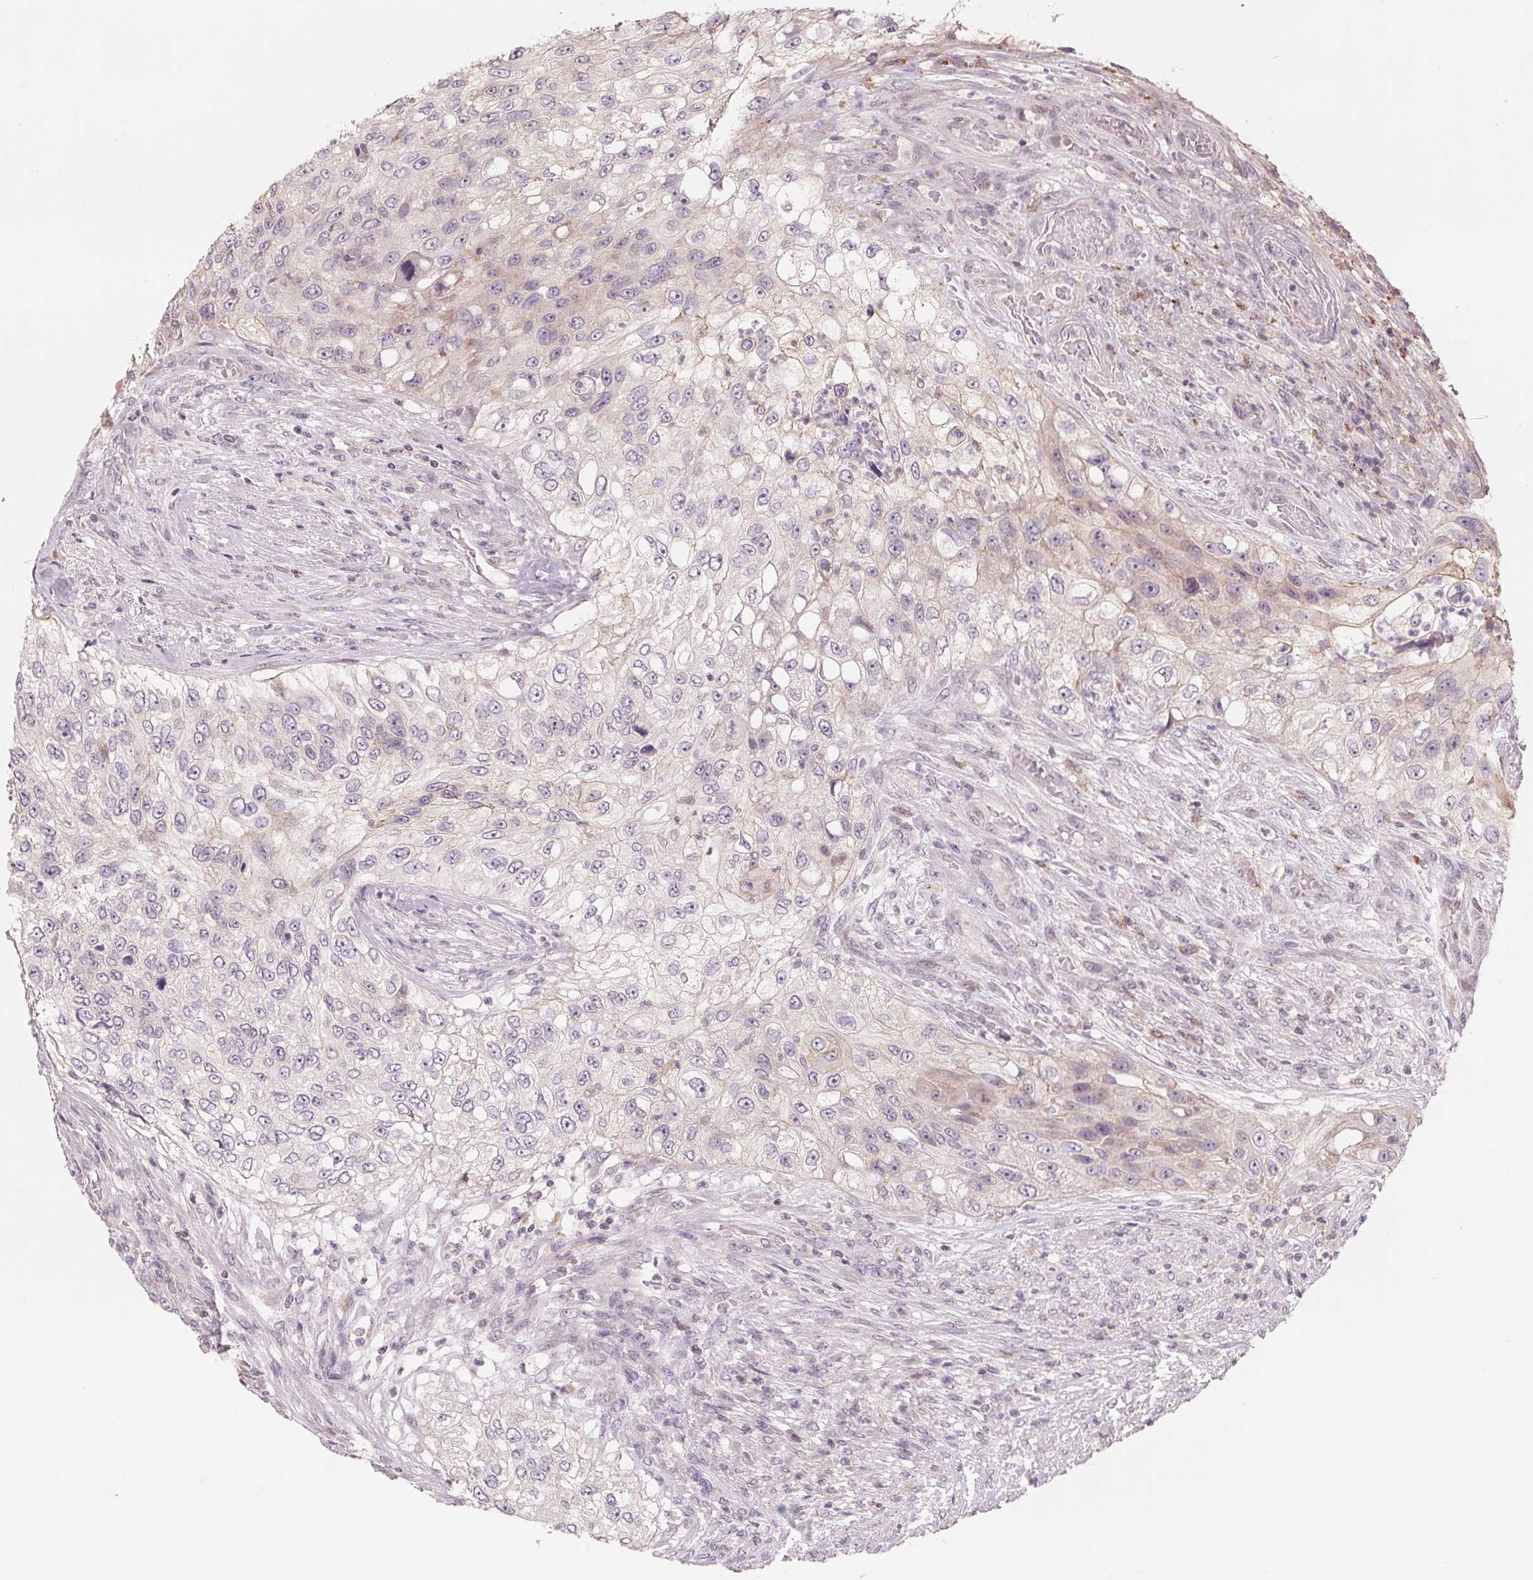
{"staining": {"intensity": "negative", "quantity": "none", "location": "none"}, "tissue": "urothelial cancer", "cell_type": "Tumor cells", "image_type": "cancer", "snomed": [{"axis": "morphology", "description": "Urothelial carcinoma, High grade"}, {"axis": "topography", "description": "Urinary bladder"}], "caption": "Immunohistochemistry histopathology image of human urothelial carcinoma (high-grade) stained for a protein (brown), which demonstrates no staining in tumor cells.", "gene": "VTCN1", "patient": {"sex": "female", "age": 60}}